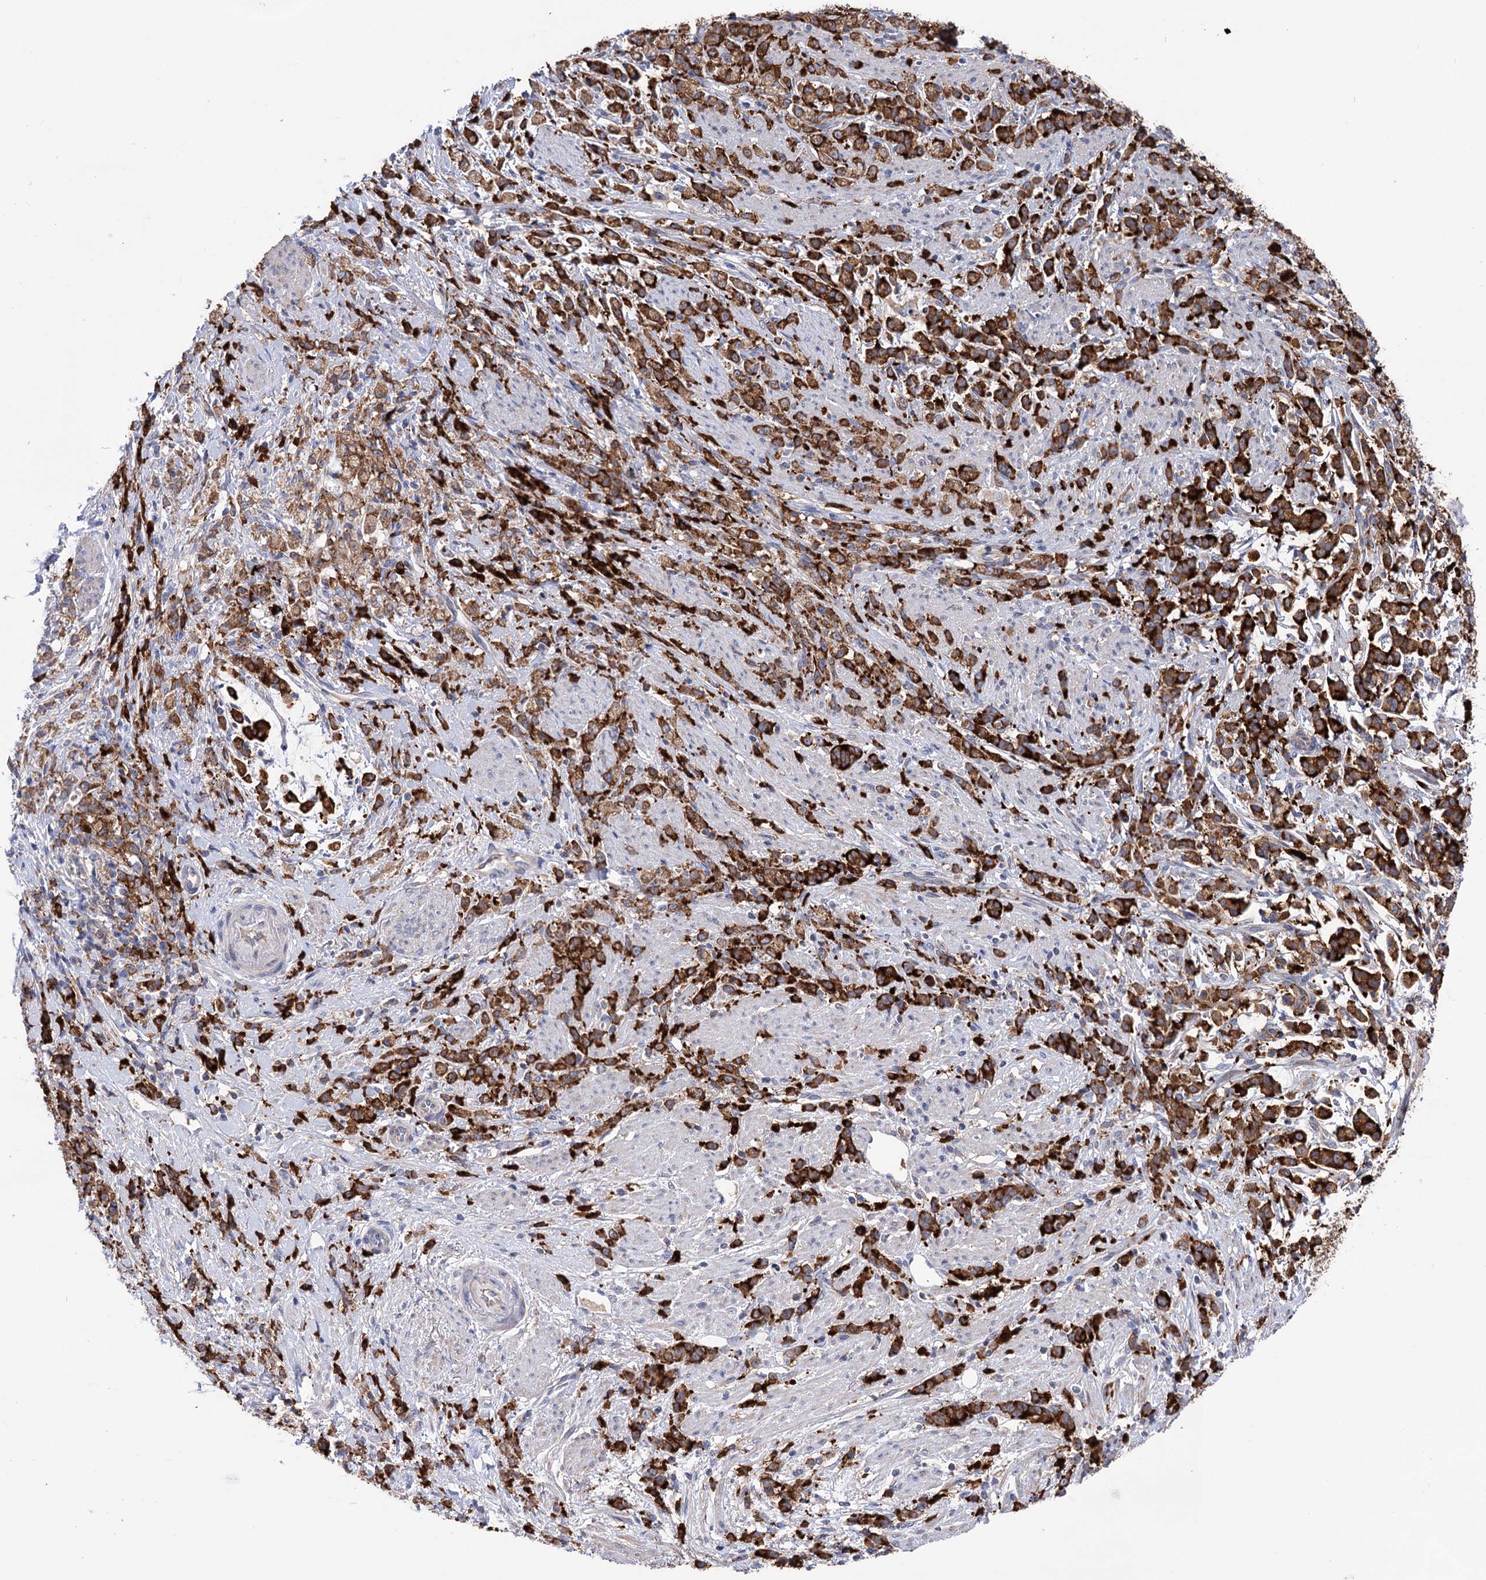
{"staining": {"intensity": "strong", "quantity": ">75%", "location": "cytoplasmic/membranous"}, "tissue": "stomach cancer", "cell_type": "Tumor cells", "image_type": "cancer", "snomed": [{"axis": "morphology", "description": "Adenocarcinoma, NOS"}, {"axis": "topography", "description": "Stomach"}], "caption": "A high amount of strong cytoplasmic/membranous positivity is present in approximately >75% of tumor cells in stomach cancer tissue. Nuclei are stained in blue.", "gene": "BBS4", "patient": {"sex": "female", "age": 60}}